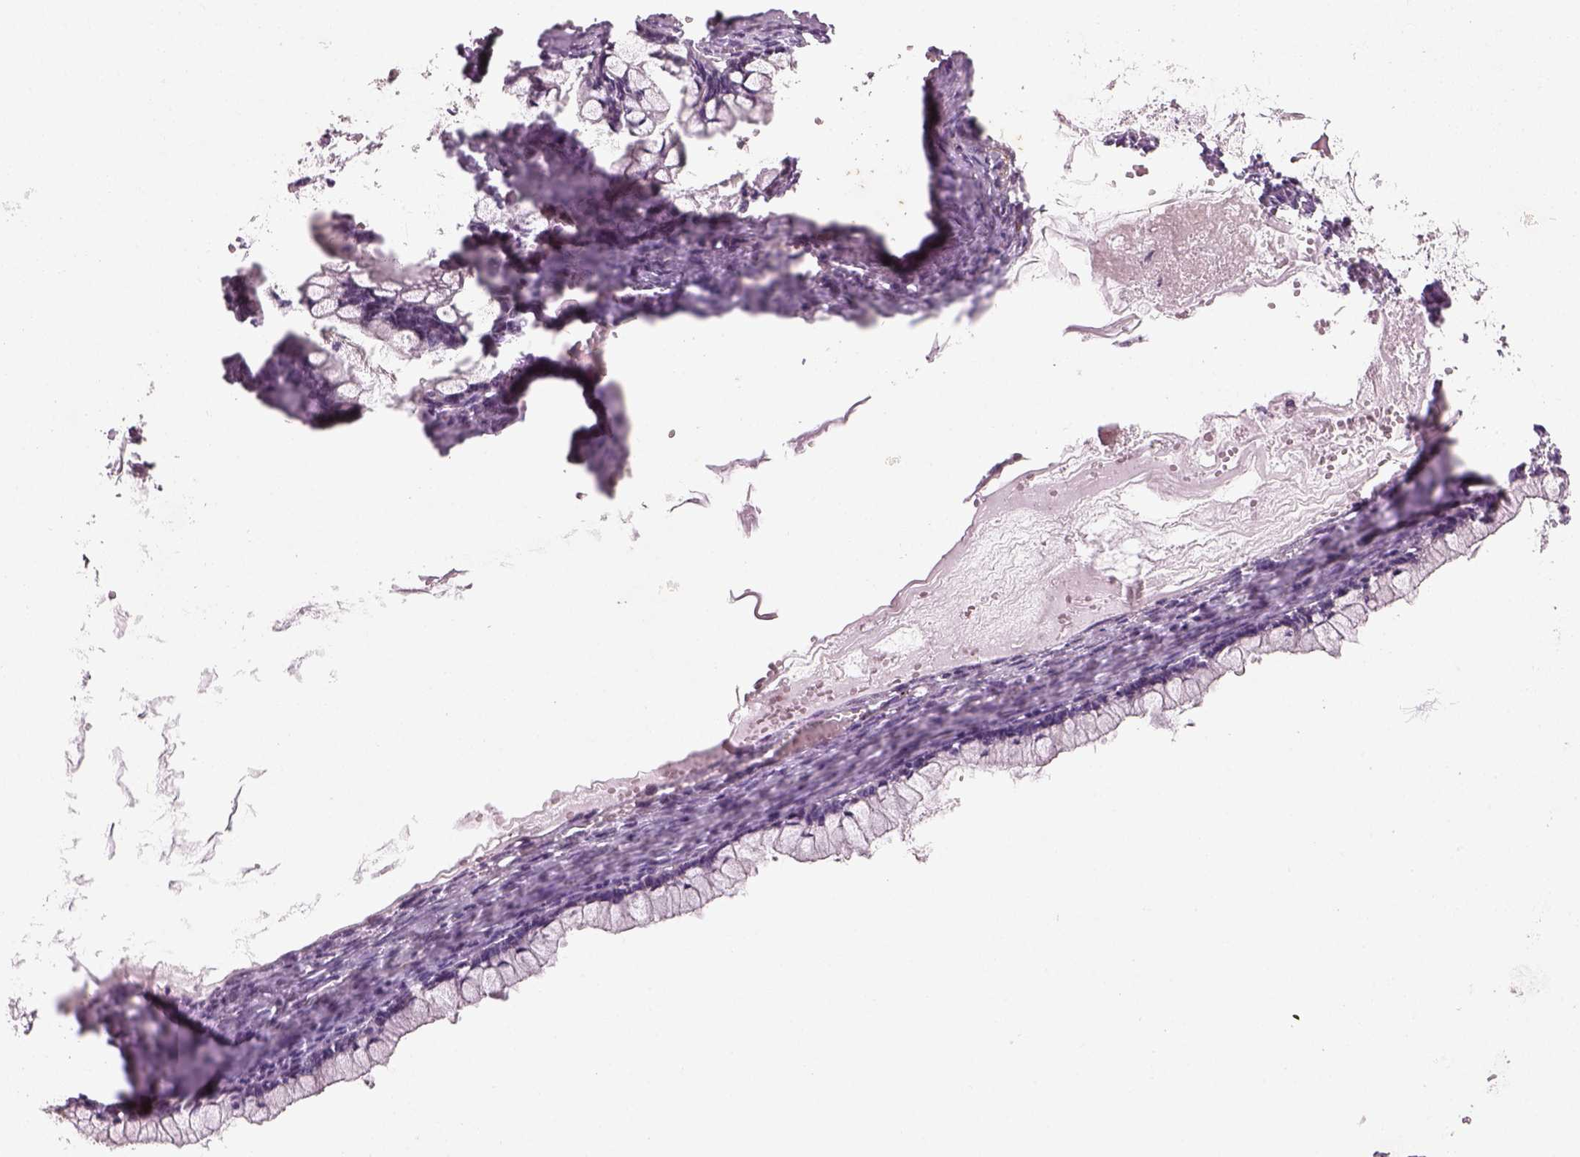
{"staining": {"intensity": "negative", "quantity": "none", "location": "none"}, "tissue": "ovarian cancer", "cell_type": "Tumor cells", "image_type": "cancer", "snomed": [{"axis": "morphology", "description": "Cystadenocarcinoma, mucinous, NOS"}, {"axis": "topography", "description": "Ovary"}], "caption": "Immunohistochemical staining of mucinous cystadenocarcinoma (ovarian) shows no significant expression in tumor cells.", "gene": "PENK", "patient": {"sex": "female", "age": 67}}